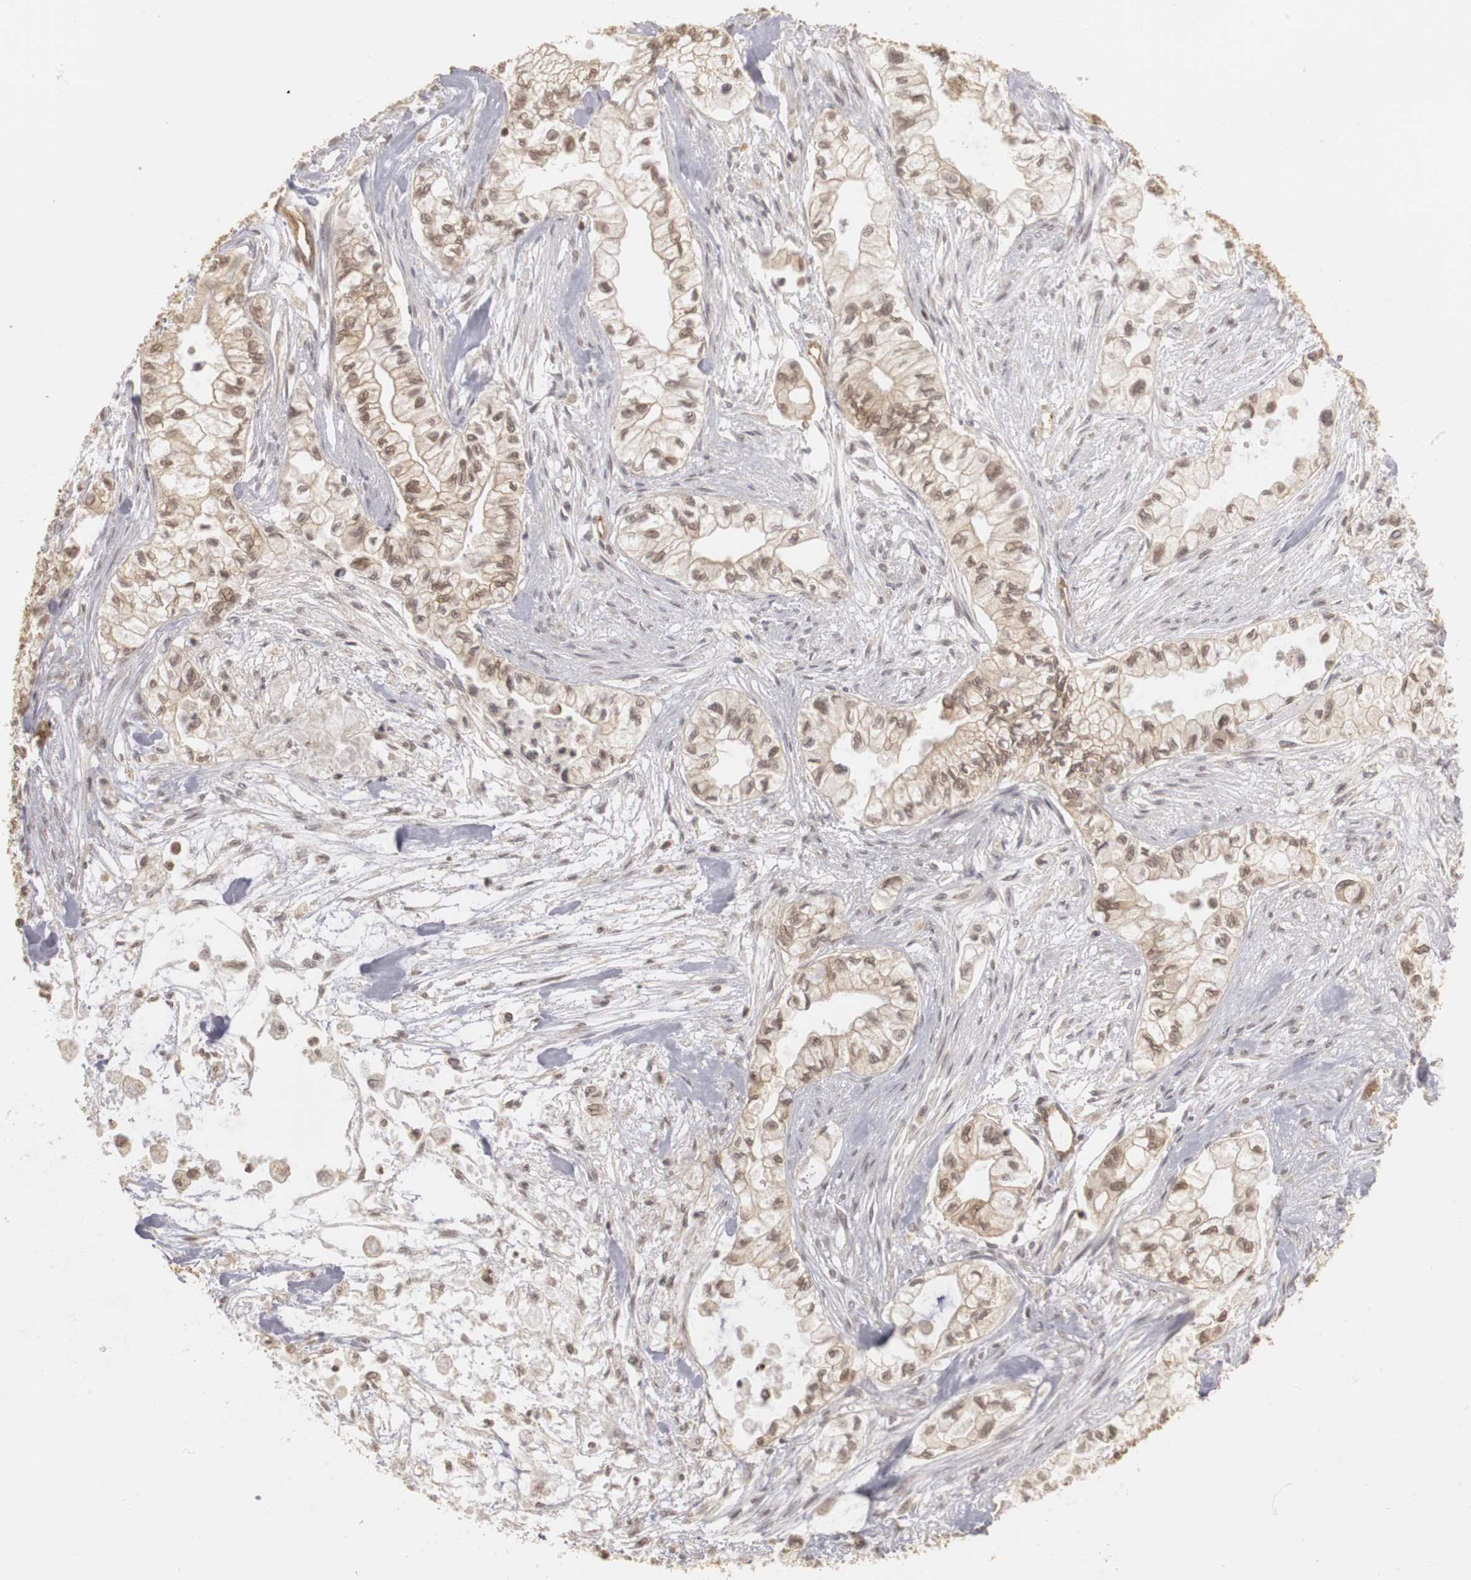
{"staining": {"intensity": "weak", "quantity": ">75%", "location": "cytoplasmic/membranous,nuclear"}, "tissue": "pancreatic cancer", "cell_type": "Tumor cells", "image_type": "cancer", "snomed": [{"axis": "morphology", "description": "Adenocarcinoma, NOS"}, {"axis": "topography", "description": "Pancreas"}], "caption": "Protein staining of pancreatic cancer (adenocarcinoma) tissue exhibits weak cytoplasmic/membranous and nuclear expression in about >75% of tumor cells.", "gene": "PLEKHA1", "patient": {"sex": "male", "age": 79}}